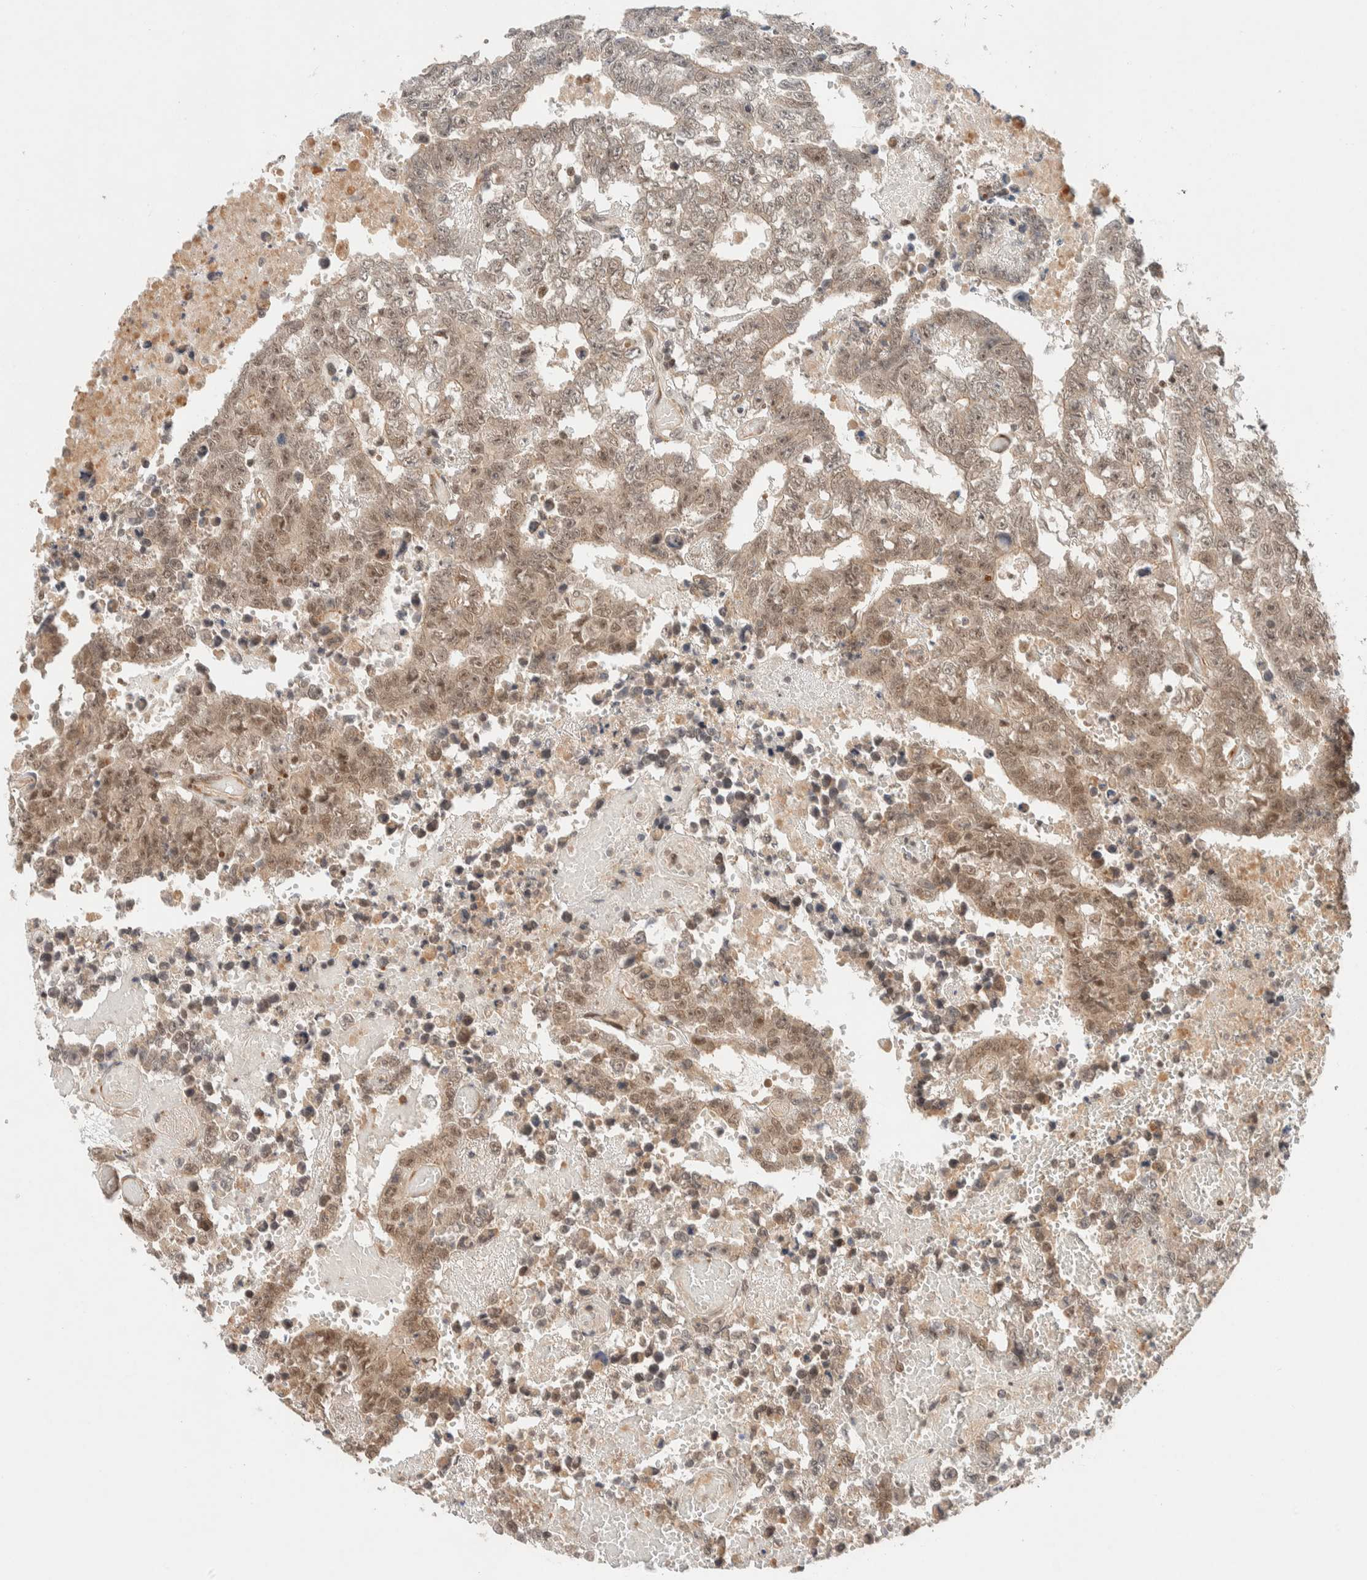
{"staining": {"intensity": "weak", "quantity": ">75%", "location": "cytoplasmic/membranous,nuclear"}, "tissue": "testis cancer", "cell_type": "Tumor cells", "image_type": "cancer", "snomed": [{"axis": "morphology", "description": "Carcinoma, Embryonal, NOS"}, {"axis": "topography", "description": "Testis"}], "caption": "This histopathology image demonstrates immunohistochemistry staining of testis embryonal carcinoma, with low weak cytoplasmic/membranous and nuclear expression in approximately >75% of tumor cells.", "gene": "C8orf76", "patient": {"sex": "male", "age": 25}}